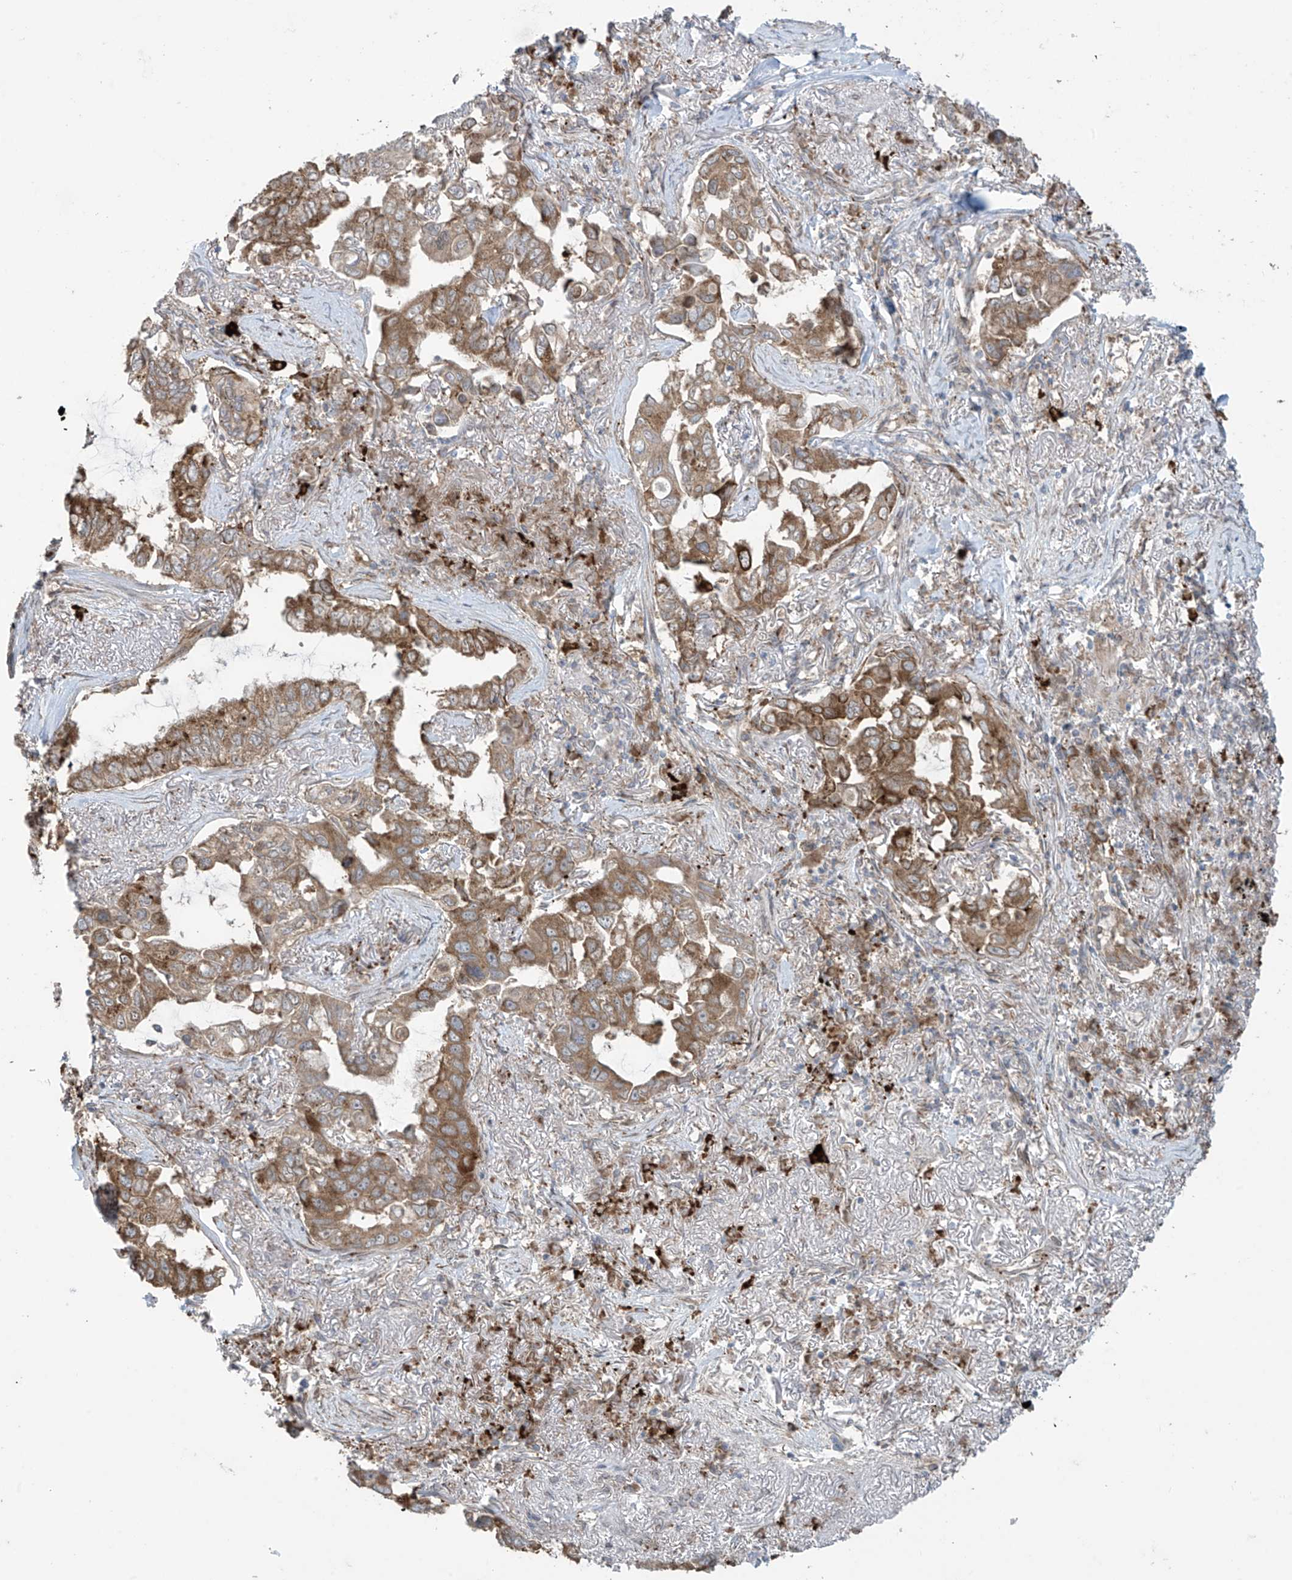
{"staining": {"intensity": "moderate", "quantity": ">75%", "location": "cytoplasmic/membranous"}, "tissue": "lung cancer", "cell_type": "Tumor cells", "image_type": "cancer", "snomed": [{"axis": "morphology", "description": "Adenocarcinoma, NOS"}, {"axis": "topography", "description": "Lung"}], "caption": "Tumor cells show moderate cytoplasmic/membranous positivity in about >75% of cells in lung adenocarcinoma.", "gene": "PPAT", "patient": {"sex": "male", "age": 64}}